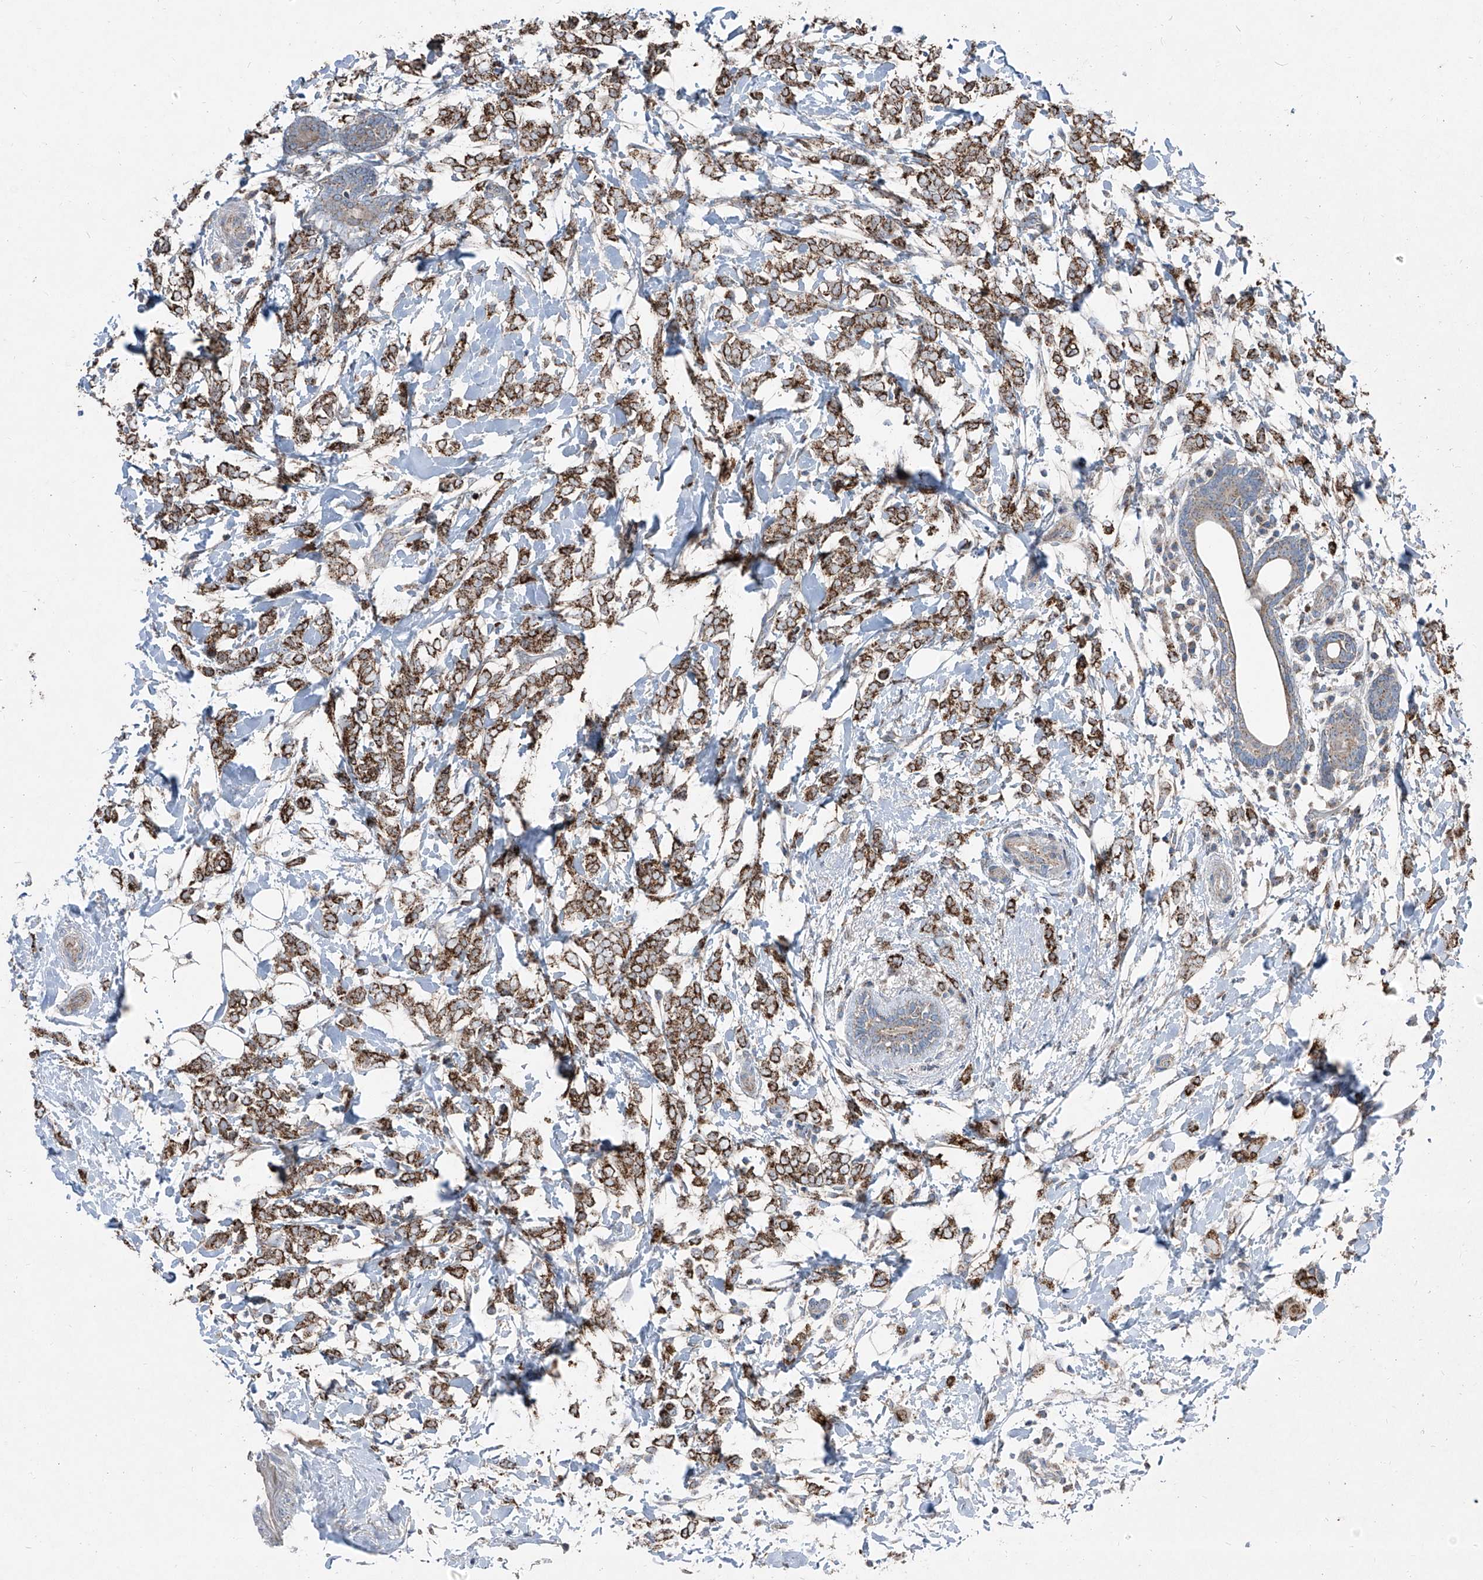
{"staining": {"intensity": "strong", "quantity": ">75%", "location": "cytoplasmic/membranous"}, "tissue": "breast cancer", "cell_type": "Tumor cells", "image_type": "cancer", "snomed": [{"axis": "morphology", "description": "Normal tissue, NOS"}, {"axis": "morphology", "description": "Lobular carcinoma"}, {"axis": "topography", "description": "Breast"}], "caption": "An immunohistochemistry histopathology image of tumor tissue is shown. Protein staining in brown highlights strong cytoplasmic/membranous positivity in breast cancer (lobular carcinoma) within tumor cells.", "gene": "ABCD3", "patient": {"sex": "female", "age": 47}}